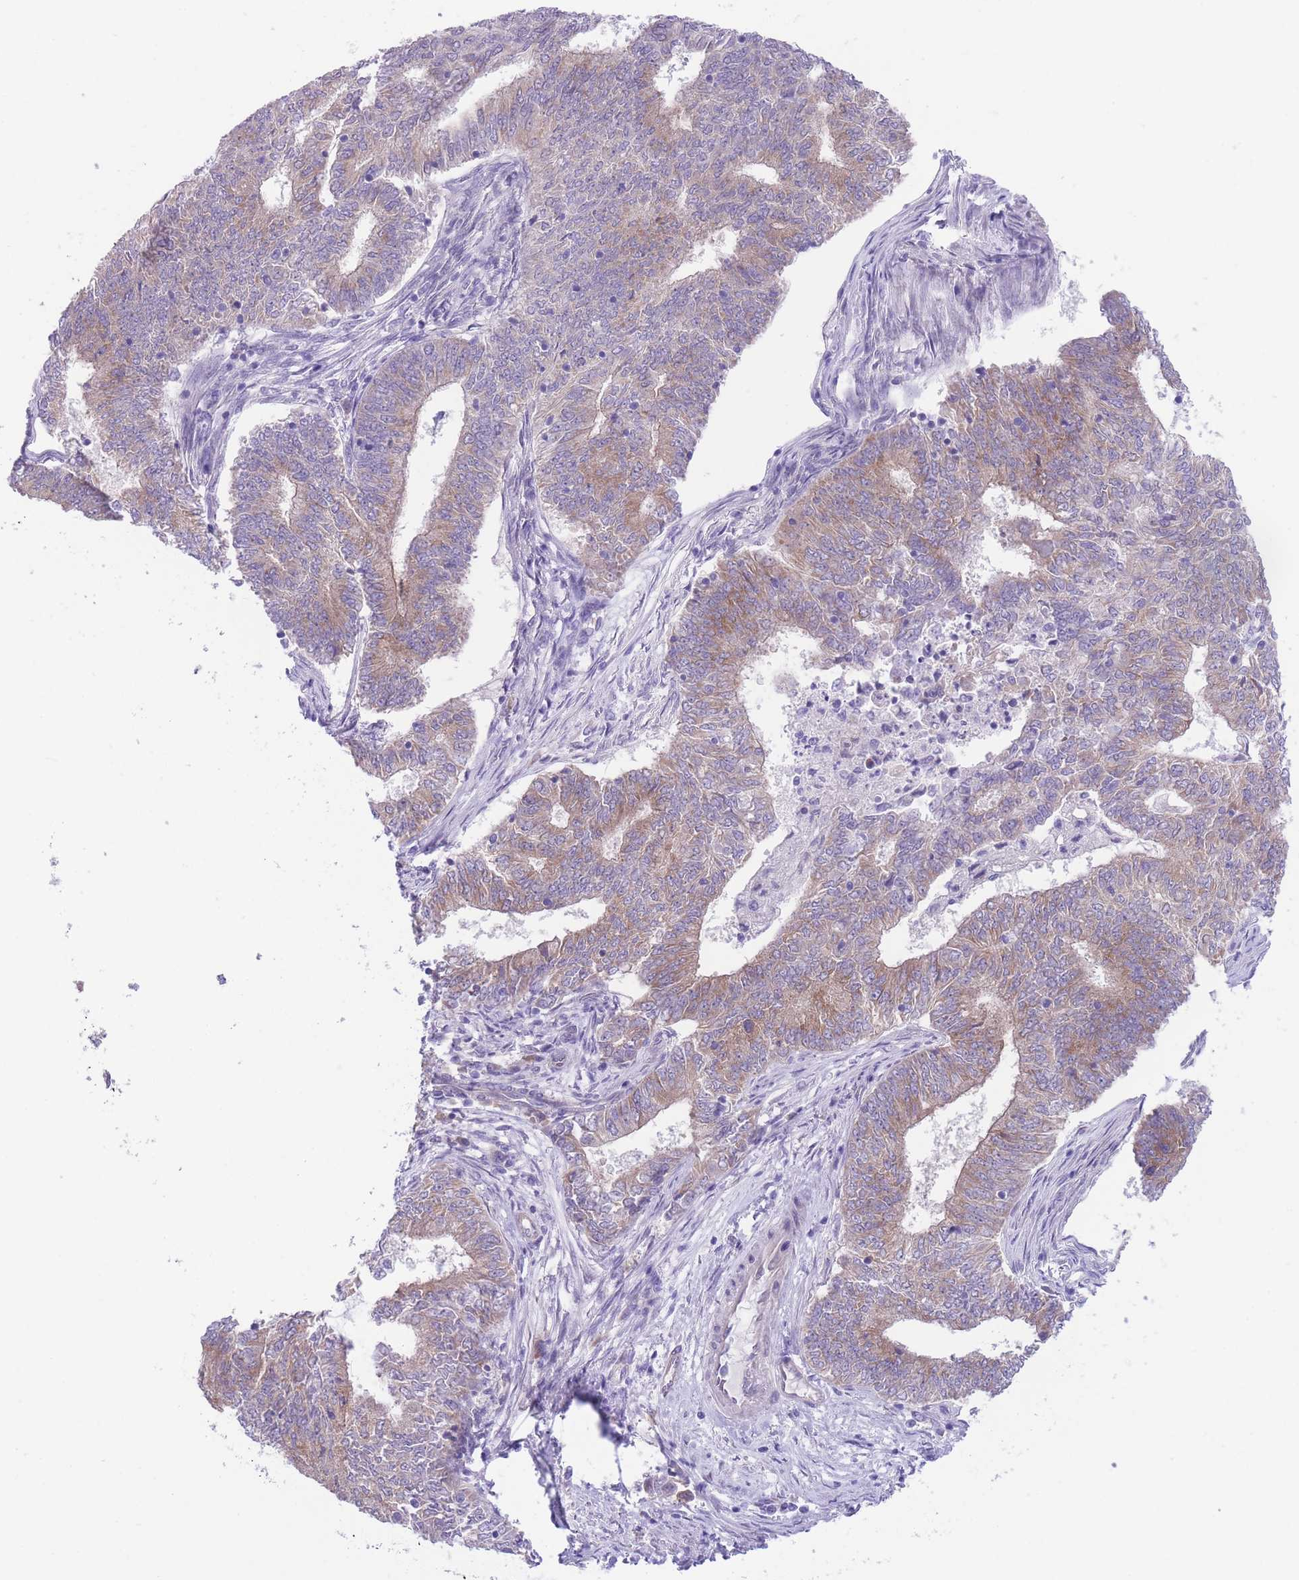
{"staining": {"intensity": "weak", "quantity": "25%-75%", "location": "cytoplasmic/membranous"}, "tissue": "endometrial cancer", "cell_type": "Tumor cells", "image_type": "cancer", "snomed": [{"axis": "morphology", "description": "Adenocarcinoma, NOS"}, {"axis": "topography", "description": "Endometrium"}], "caption": "Endometrial cancer (adenocarcinoma) stained with DAB (3,3'-diaminobenzidine) immunohistochemistry demonstrates low levels of weak cytoplasmic/membranous staining in about 25%-75% of tumor cells.", "gene": "WWOX", "patient": {"sex": "female", "age": 62}}